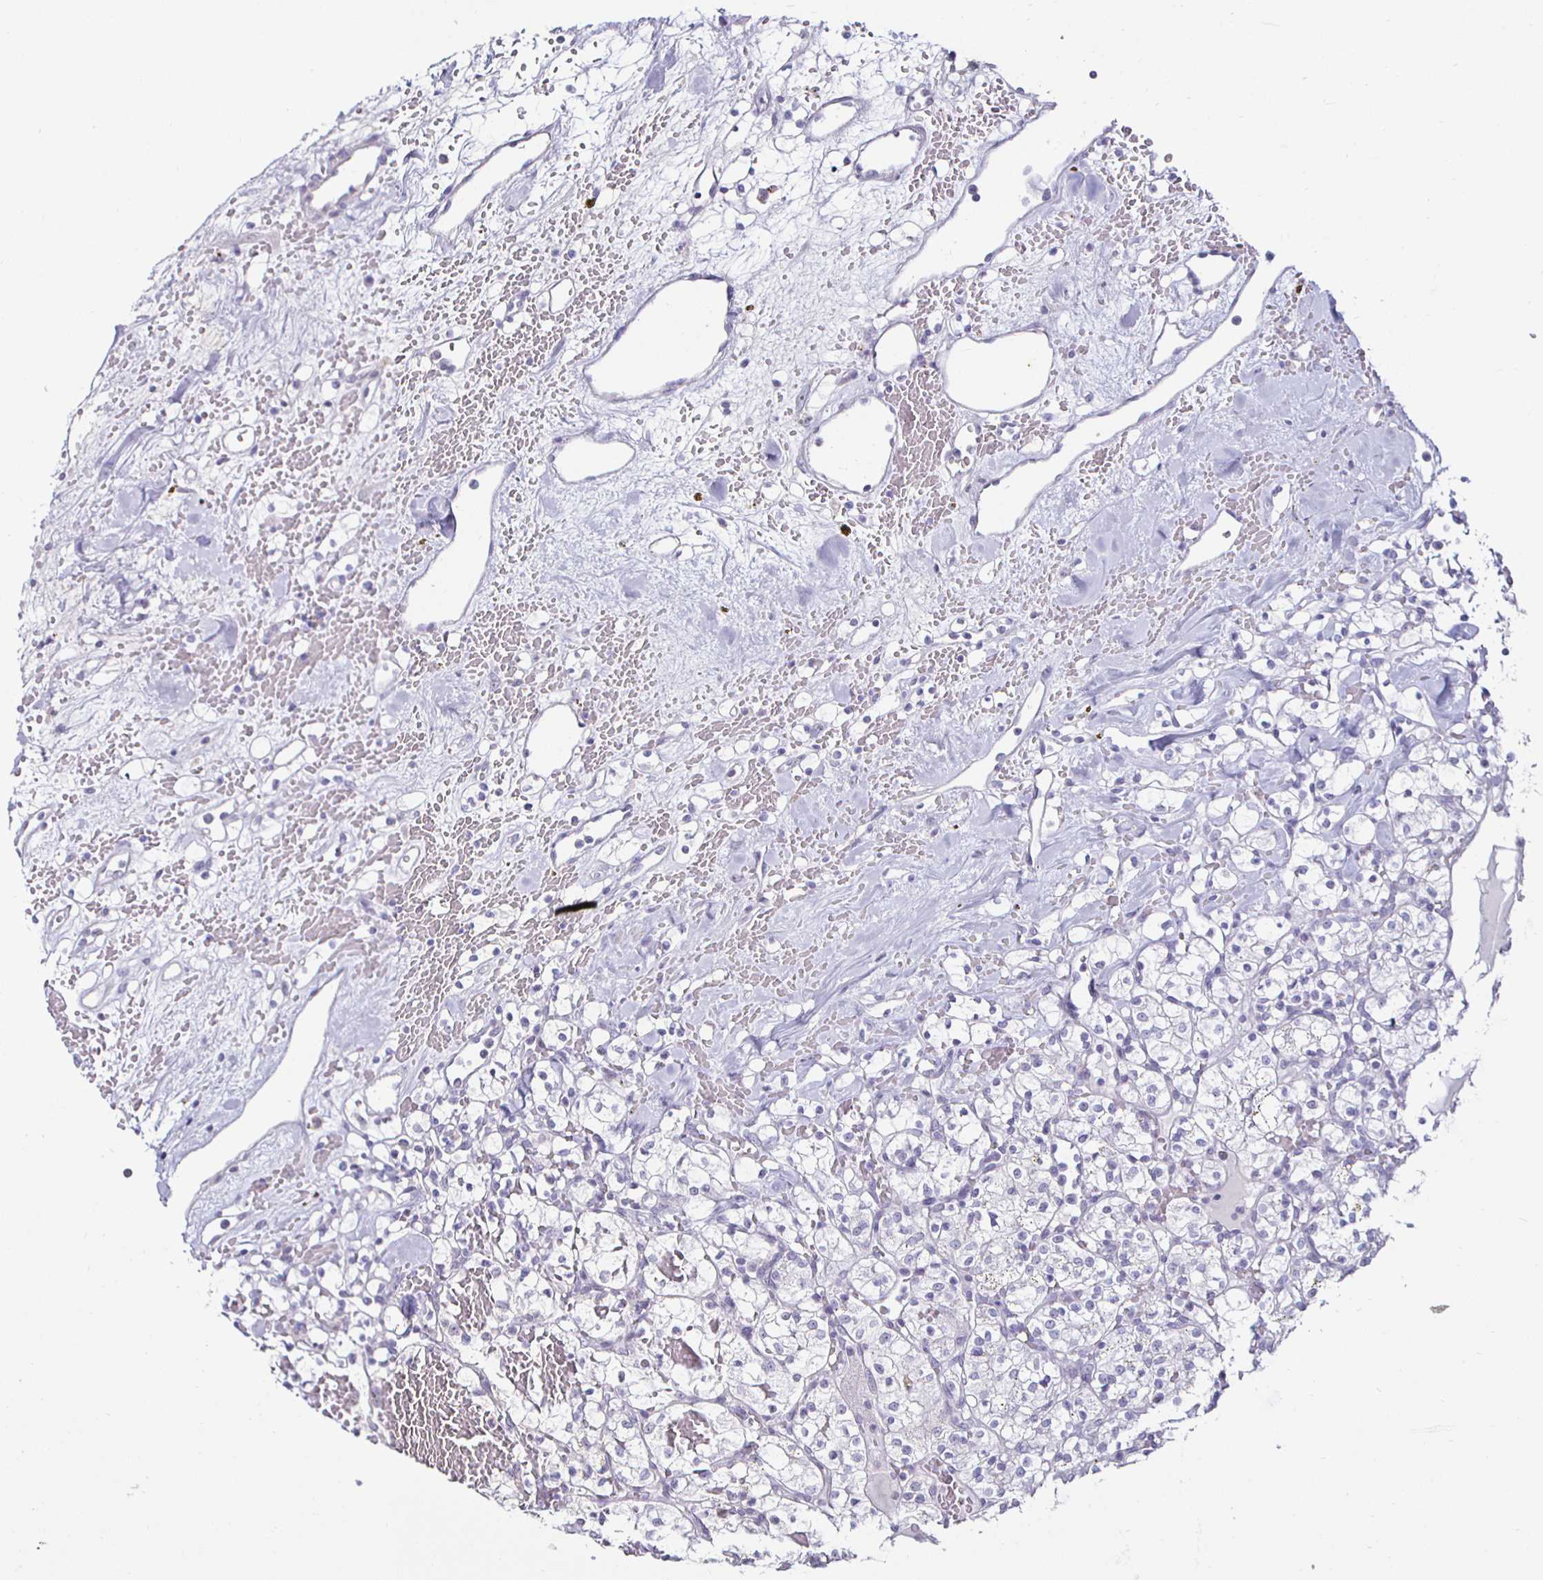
{"staining": {"intensity": "negative", "quantity": "none", "location": "none"}, "tissue": "renal cancer", "cell_type": "Tumor cells", "image_type": "cancer", "snomed": [{"axis": "morphology", "description": "Adenocarcinoma, NOS"}, {"axis": "topography", "description": "Kidney"}], "caption": "This is an IHC photomicrograph of human renal adenocarcinoma. There is no staining in tumor cells.", "gene": "MLH1", "patient": {"sex": "female", "age": 60}}